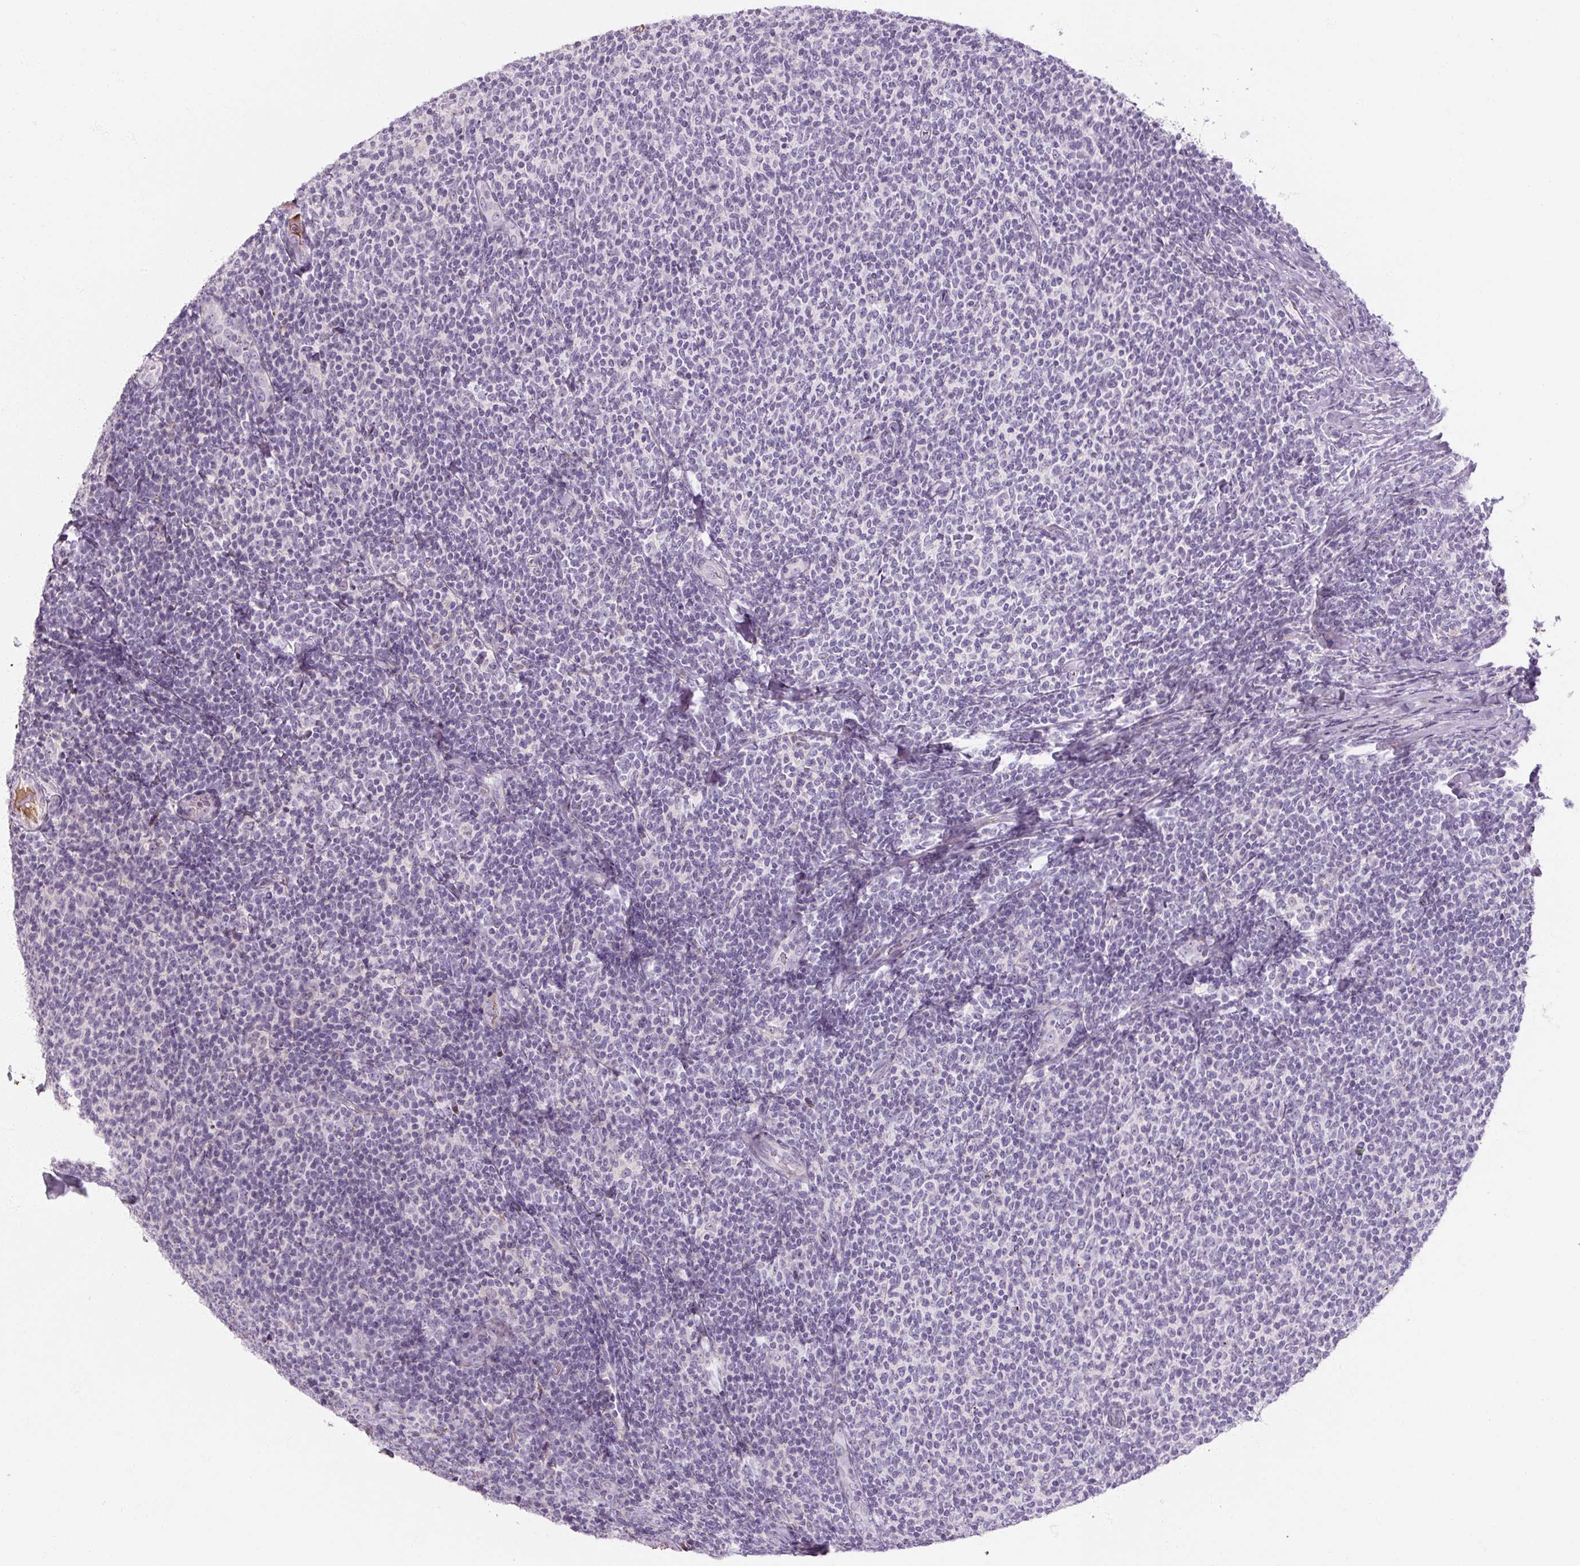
{"staining": {"intensity": "negative", "quantity": "none", "location": "none"}, "tissue": "lymphoma", "cell_type": "Tumor cells", "image_type": "cancer", "snomed": [{"axis": "morphology", "description": "Malignant lymphoma, non-Hodgkin's type, Low grade"}, {"axis": "topography", "description": "Lymph node"}], "caption": "High power microscopy micrograph of an IHC photomicrograph of lymphoma, revealing no significant expression in tumor cells.", "gene": "NFE2L3", "patient": {"sex": "male", "age": 52}}